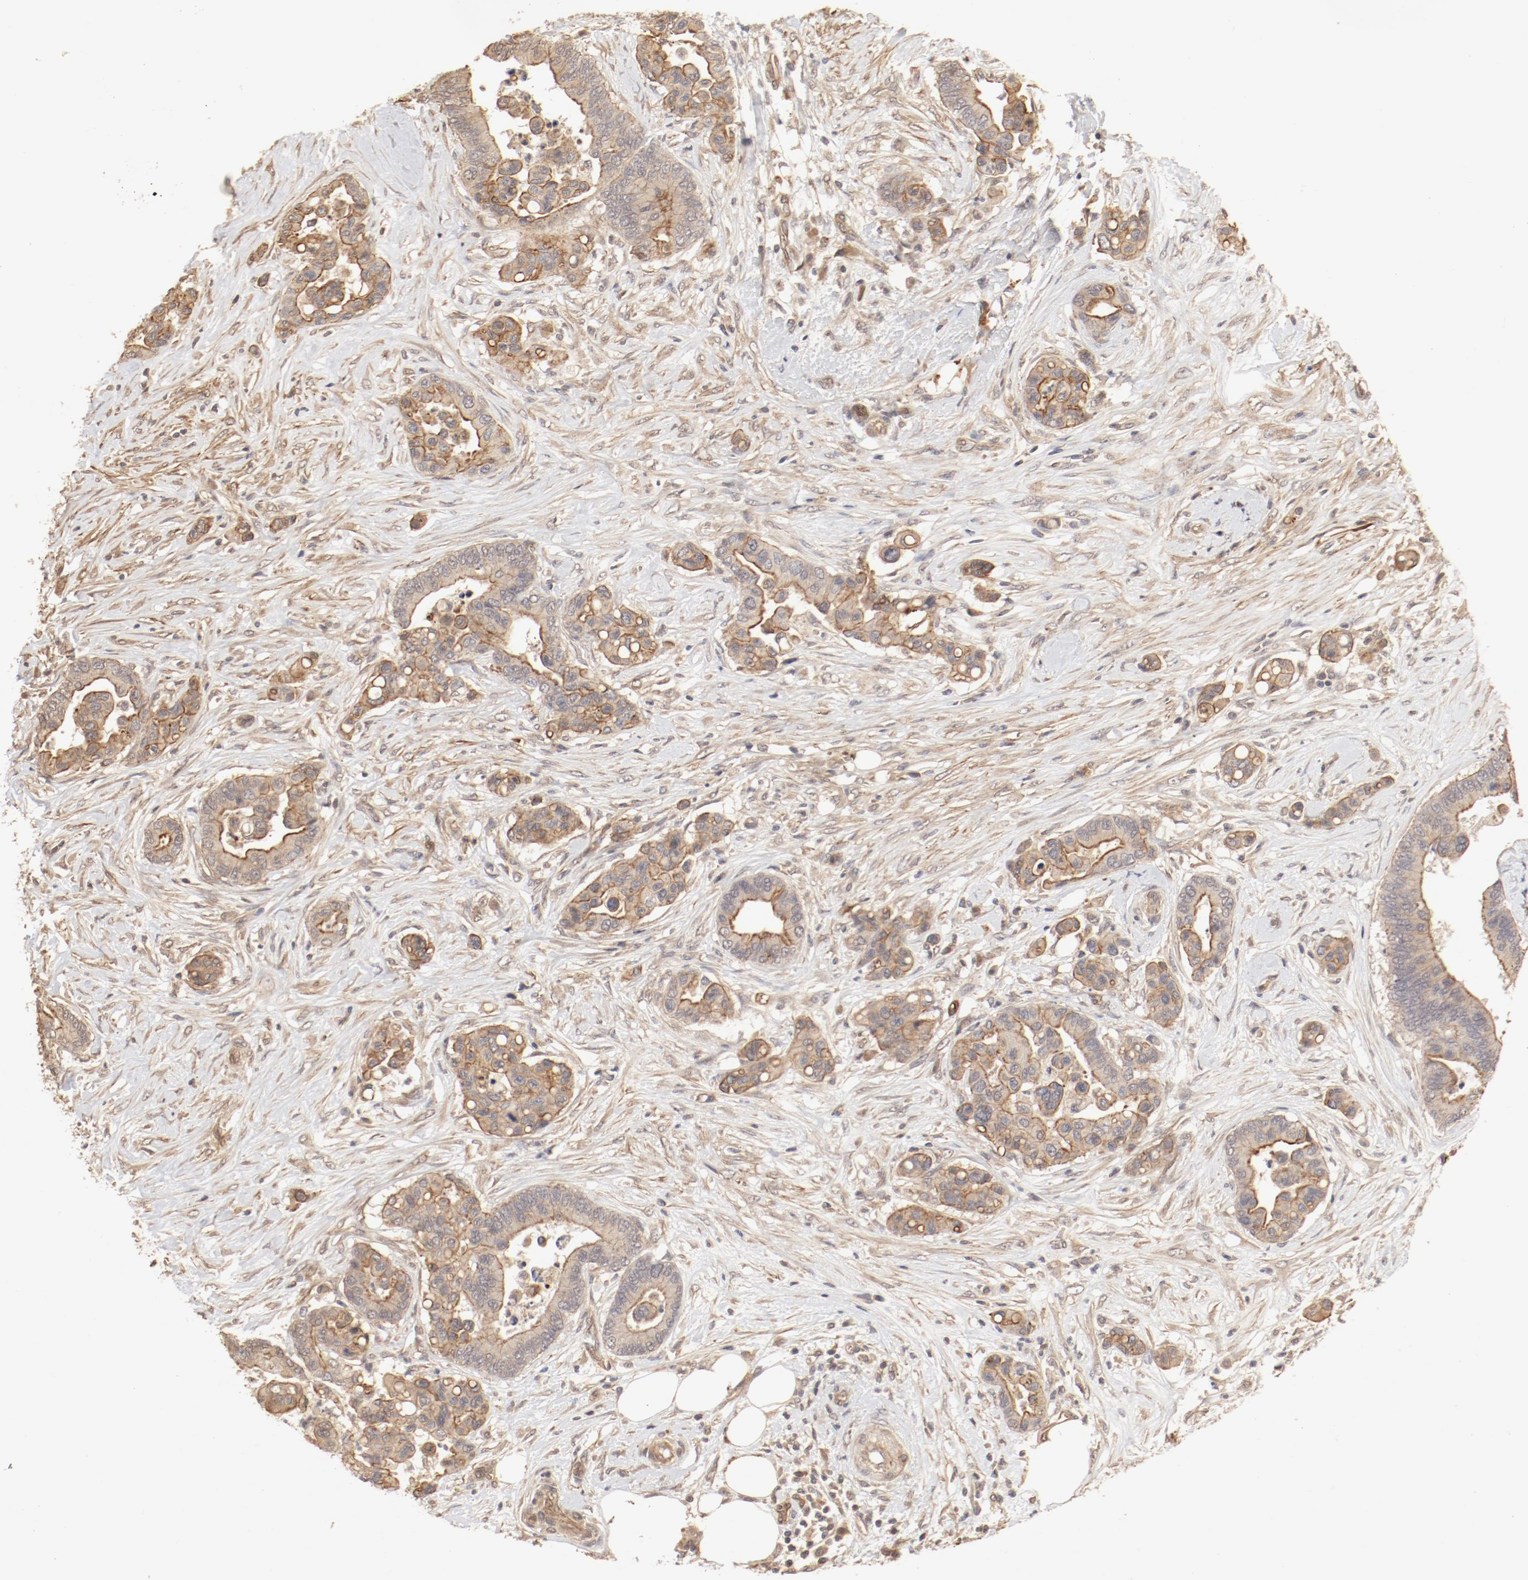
{"staining": {"intensity": "moderate", "quantity": ">75%", "location": "cytoplasmic/membranous"}, "tissue": "colorectal cancer", "cell_type": "Tumor cells", "image_type": "cancer", "snomed": [{"axis": "morphology", "description": "Adenocarcinoma, NOS"}, {"axis": "topography", "description": "Colon"}], "caption": "Immunohistochemical staining of colorectal cancer (adenocarcinoma) reveals medium levels of moderate cytoplasmic/membranous protein expression in approximately >75% of tumor cells.", "gene": "IL3RA", "patient": {"sex": "male", "age": 82}}